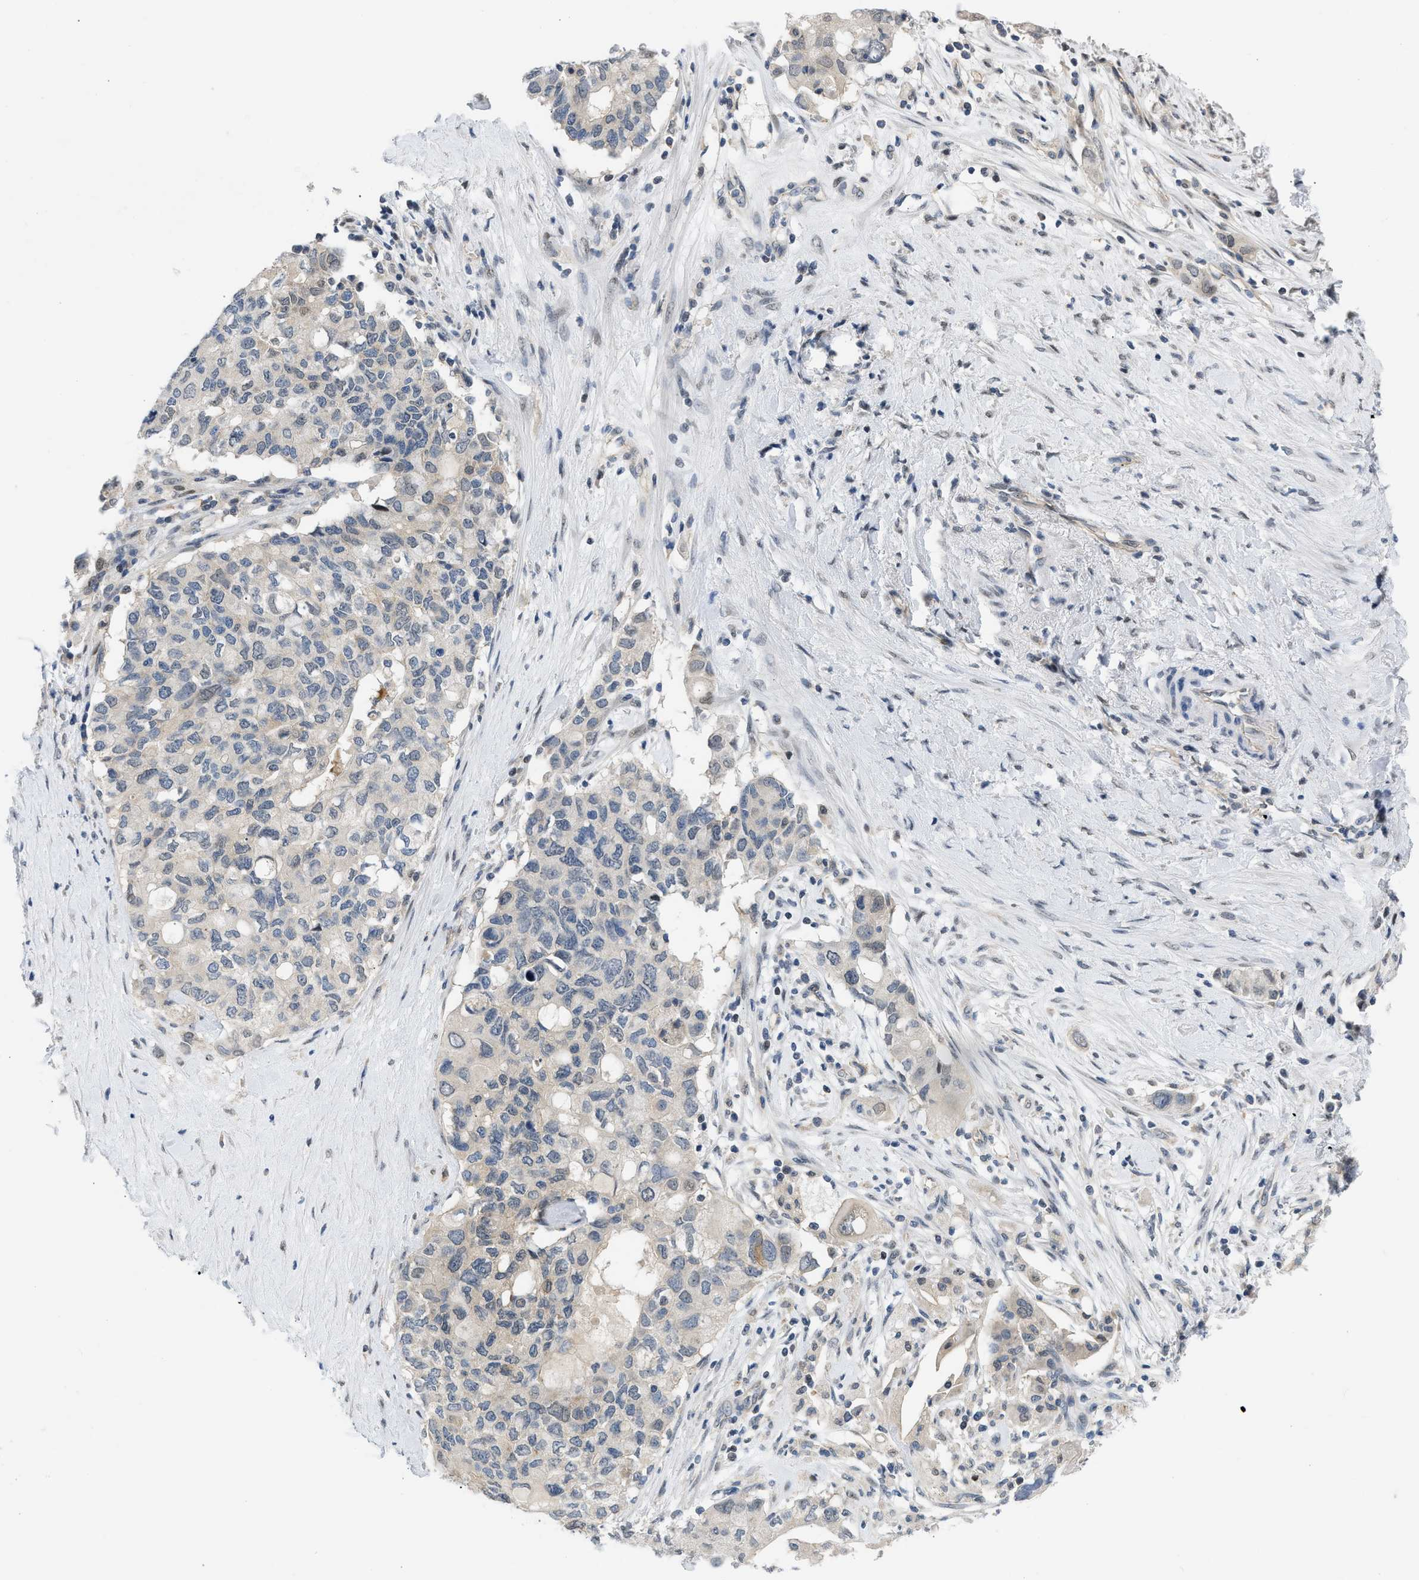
{"staining": {"intensity": "weak", "quantity": "<25%", "location": "cytoplasmic/membranous"}, "tissue": "pancreatic cancer", "cell_type": "Tumor cells", "image_type": "cancer", "snomed": [{"axis": "morphology", "description": "Adenocarcinoma, NOS"}, {"axis": "topography", "description": "Pancreas"}], "caption": "A micrograph of human adenocarcinoma (pancreatic) is negative for staining in tumor cells. The staining was performed using DAB (3,3'-diaminobenzidine) to visualize the protein expression in brown, while the nuclei were stained in blue with hematoxylin (Magnification: 20x).", "gene": "OLIG3", "patient": {"sex": "female", "age": 56}}